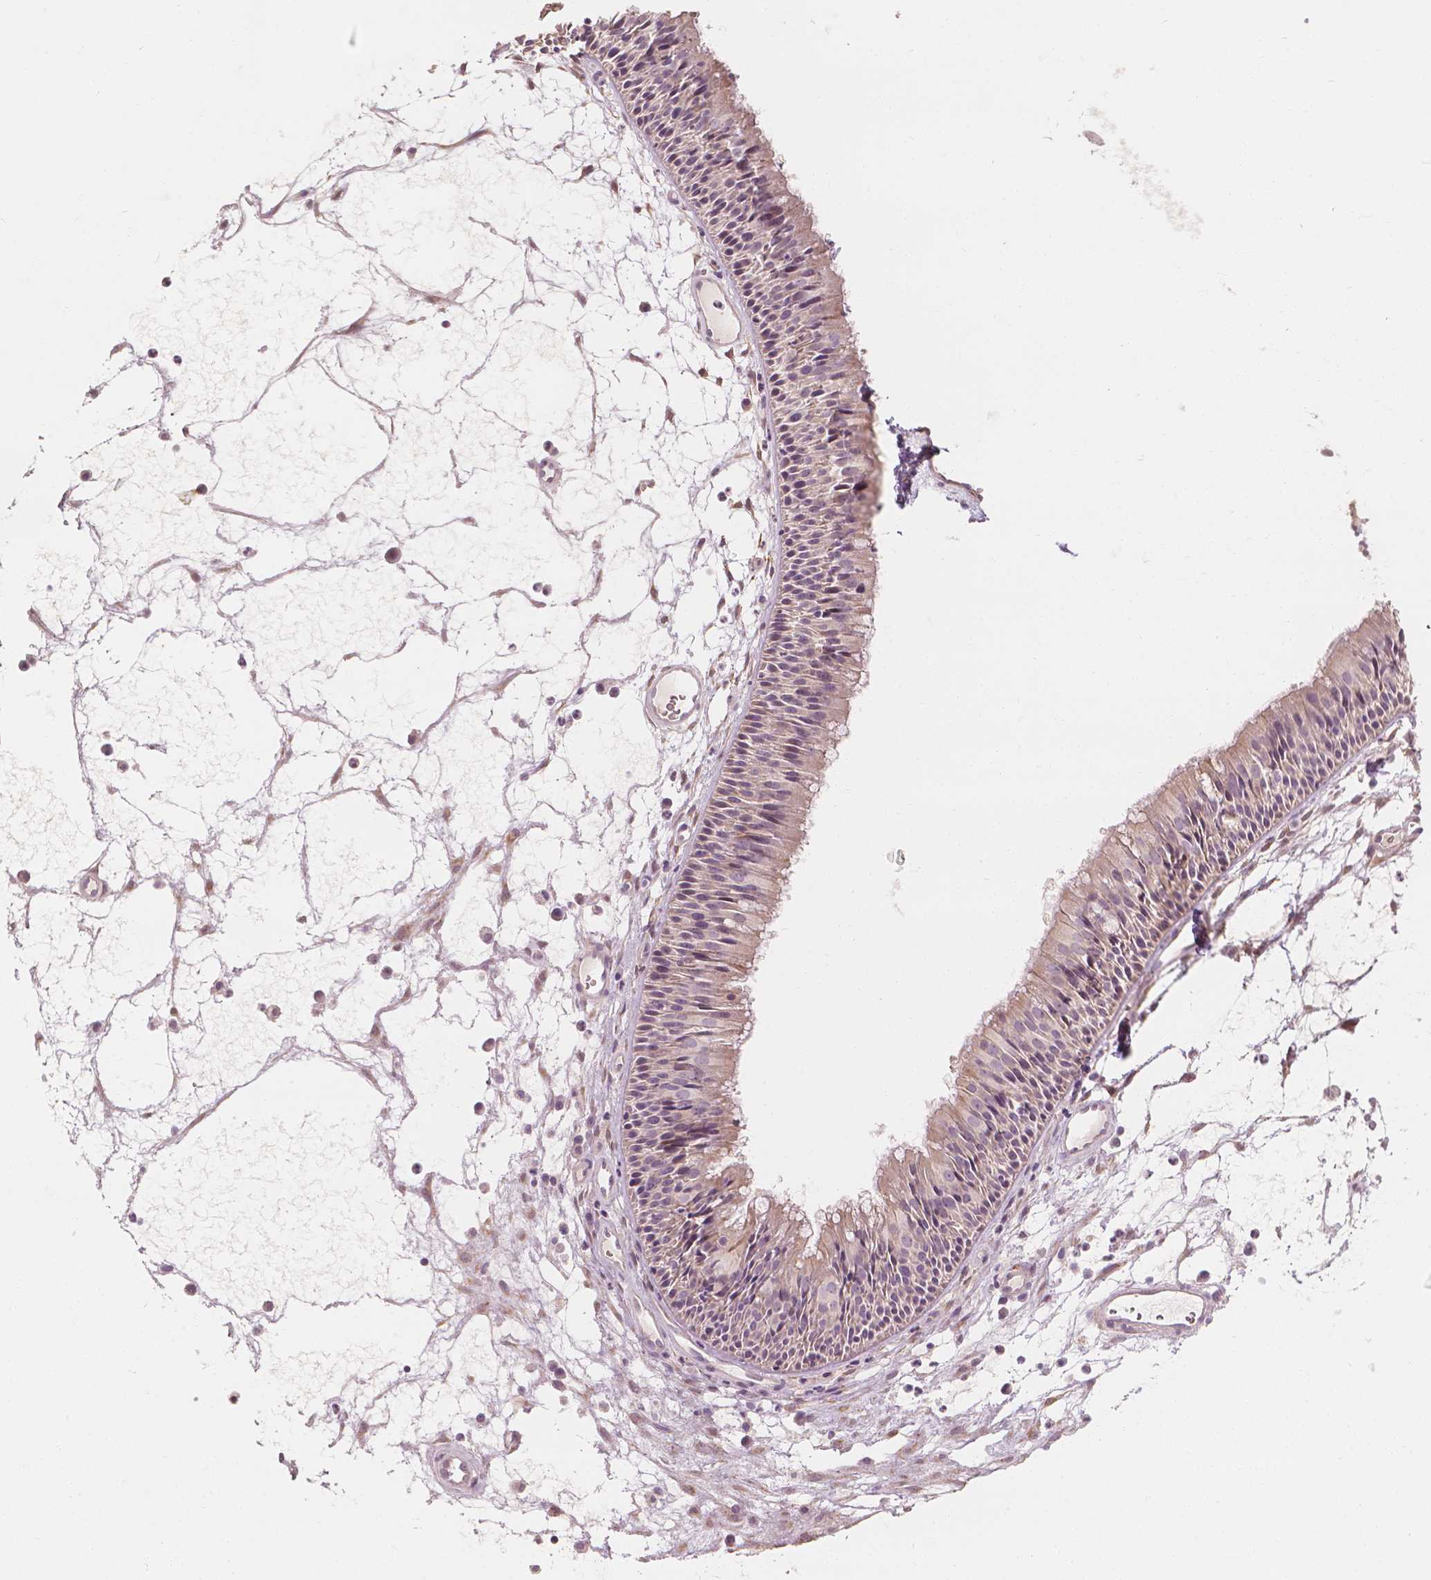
{"staining": {"intensity": "weak", "quantity": "25%-75%", "location": "cytoplasmic/membranous"}, "tissue": "nasopharynx", "cell_type": "Respiratory epithelial cells", "image_type": "normal", "snomed": [{"axis": "morphology", "description": "Normal tissue, NOS"}, {"axis": "topography", "description": "Nasopharynx"}], "caption": "Respiratory epithelial cells show low levels of weak cytoplasmic/membranous staining in approximately 25%-75% of cells in benign nasopharynx. Ihc stains the protein in brown and the nuclei are stained blue.", "gene": "SHPK", "patient": {"sex": "male", "age": 31}}